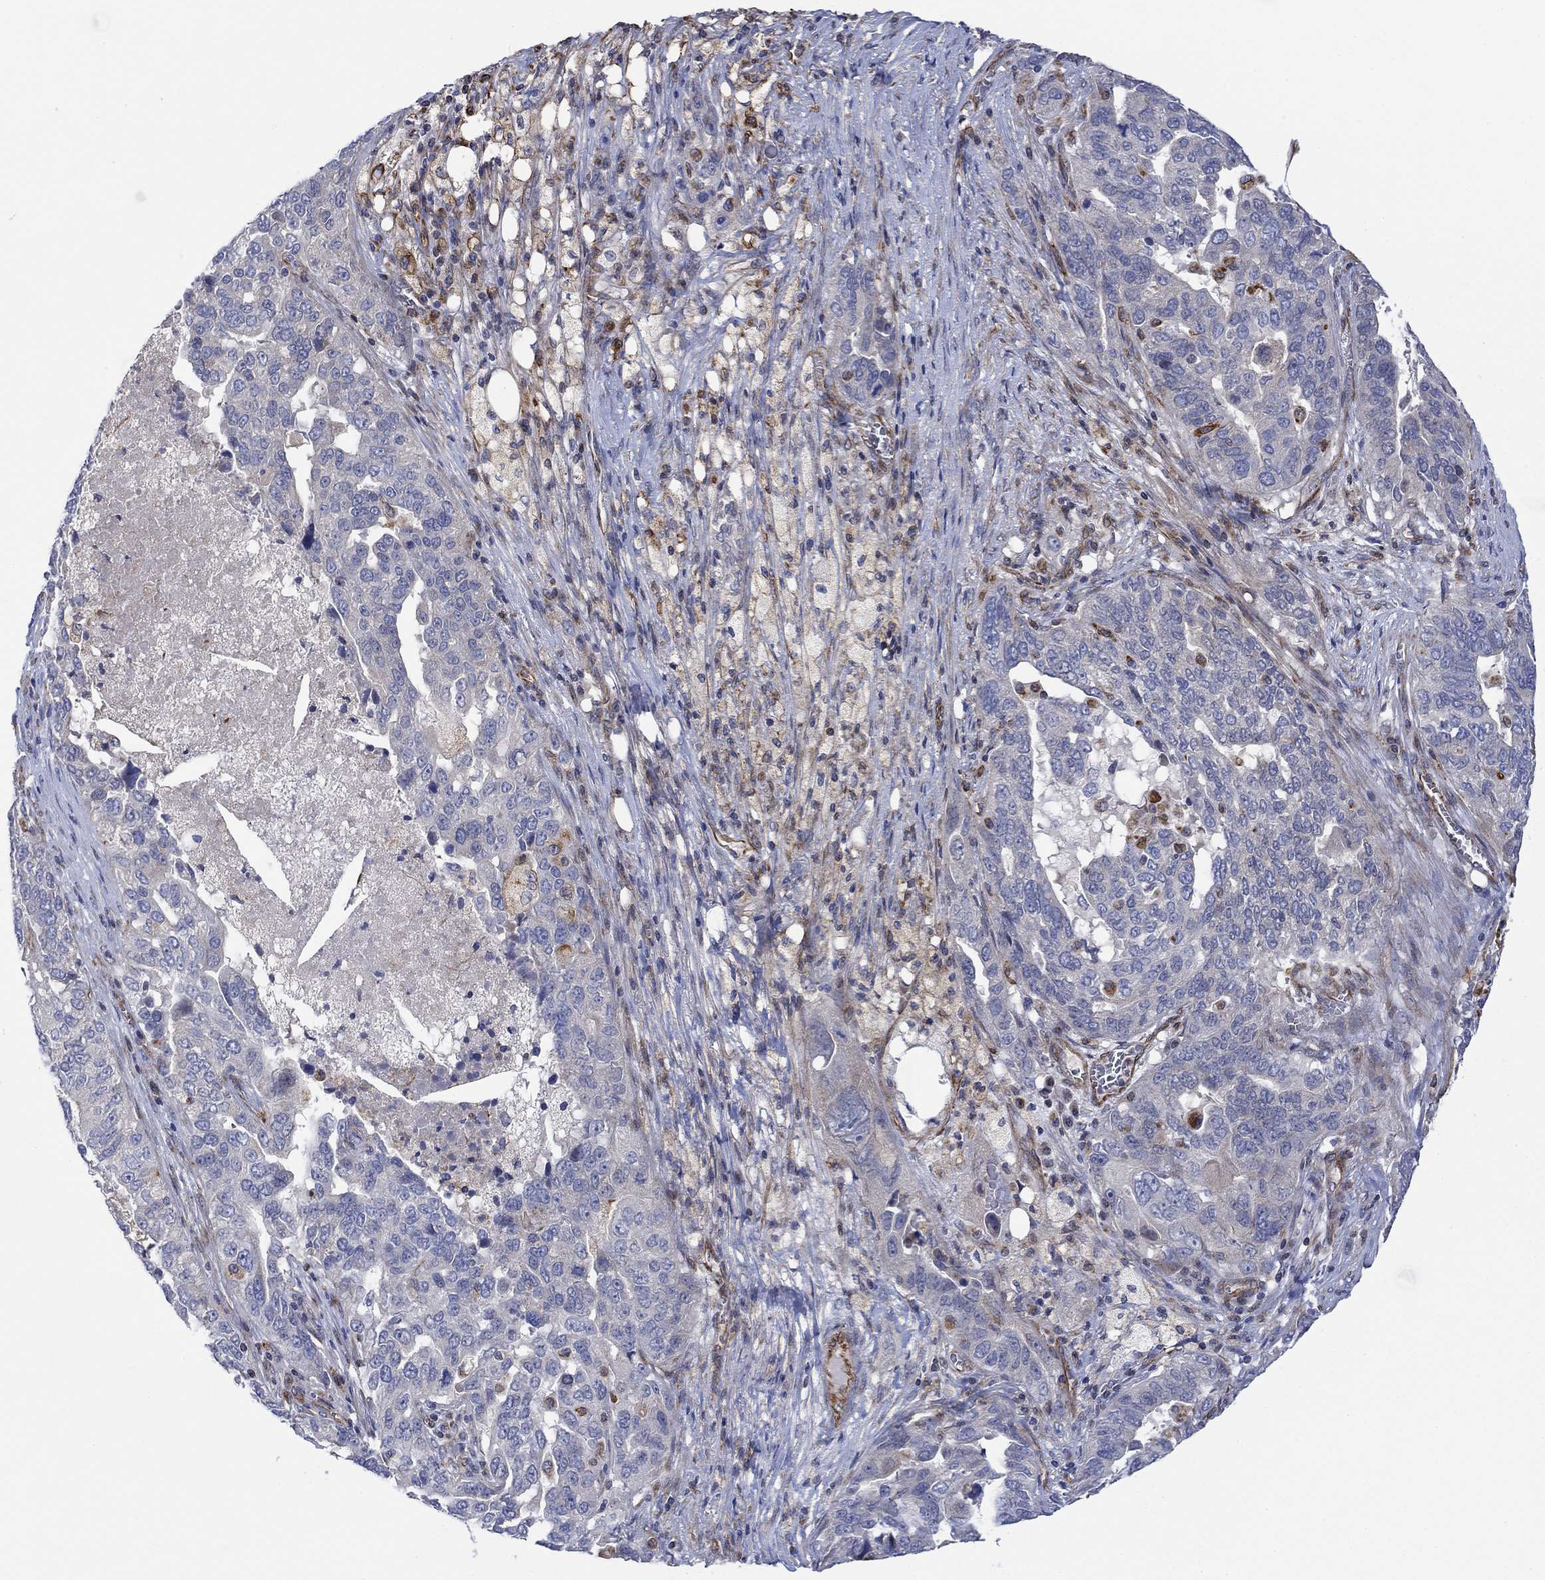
{"staining": {"intensity": "strong", "quantity": "<25%", "location": "cytoplasmic/membranous,nuclear"}, "tissue": "ovarian cancer", "cell_type": "Tumor cells", "image_type": "cancer", "snomed": [{"axis": "morphology", "description": "Carcinoma, endometroid"}, {"axis": "topography", "description": "Soft tissue"}, {"axis": "topography", "description": "Ovary"}], "caption": "Protein positivity by IHC shows strong cytoplasmic/membranous and nuclear positivity in about <25% of tumor cells in endometroid carcinoma (ovarian).", "gene": "CAMK1D", "patient": {"sex": "female", "age": 52}}